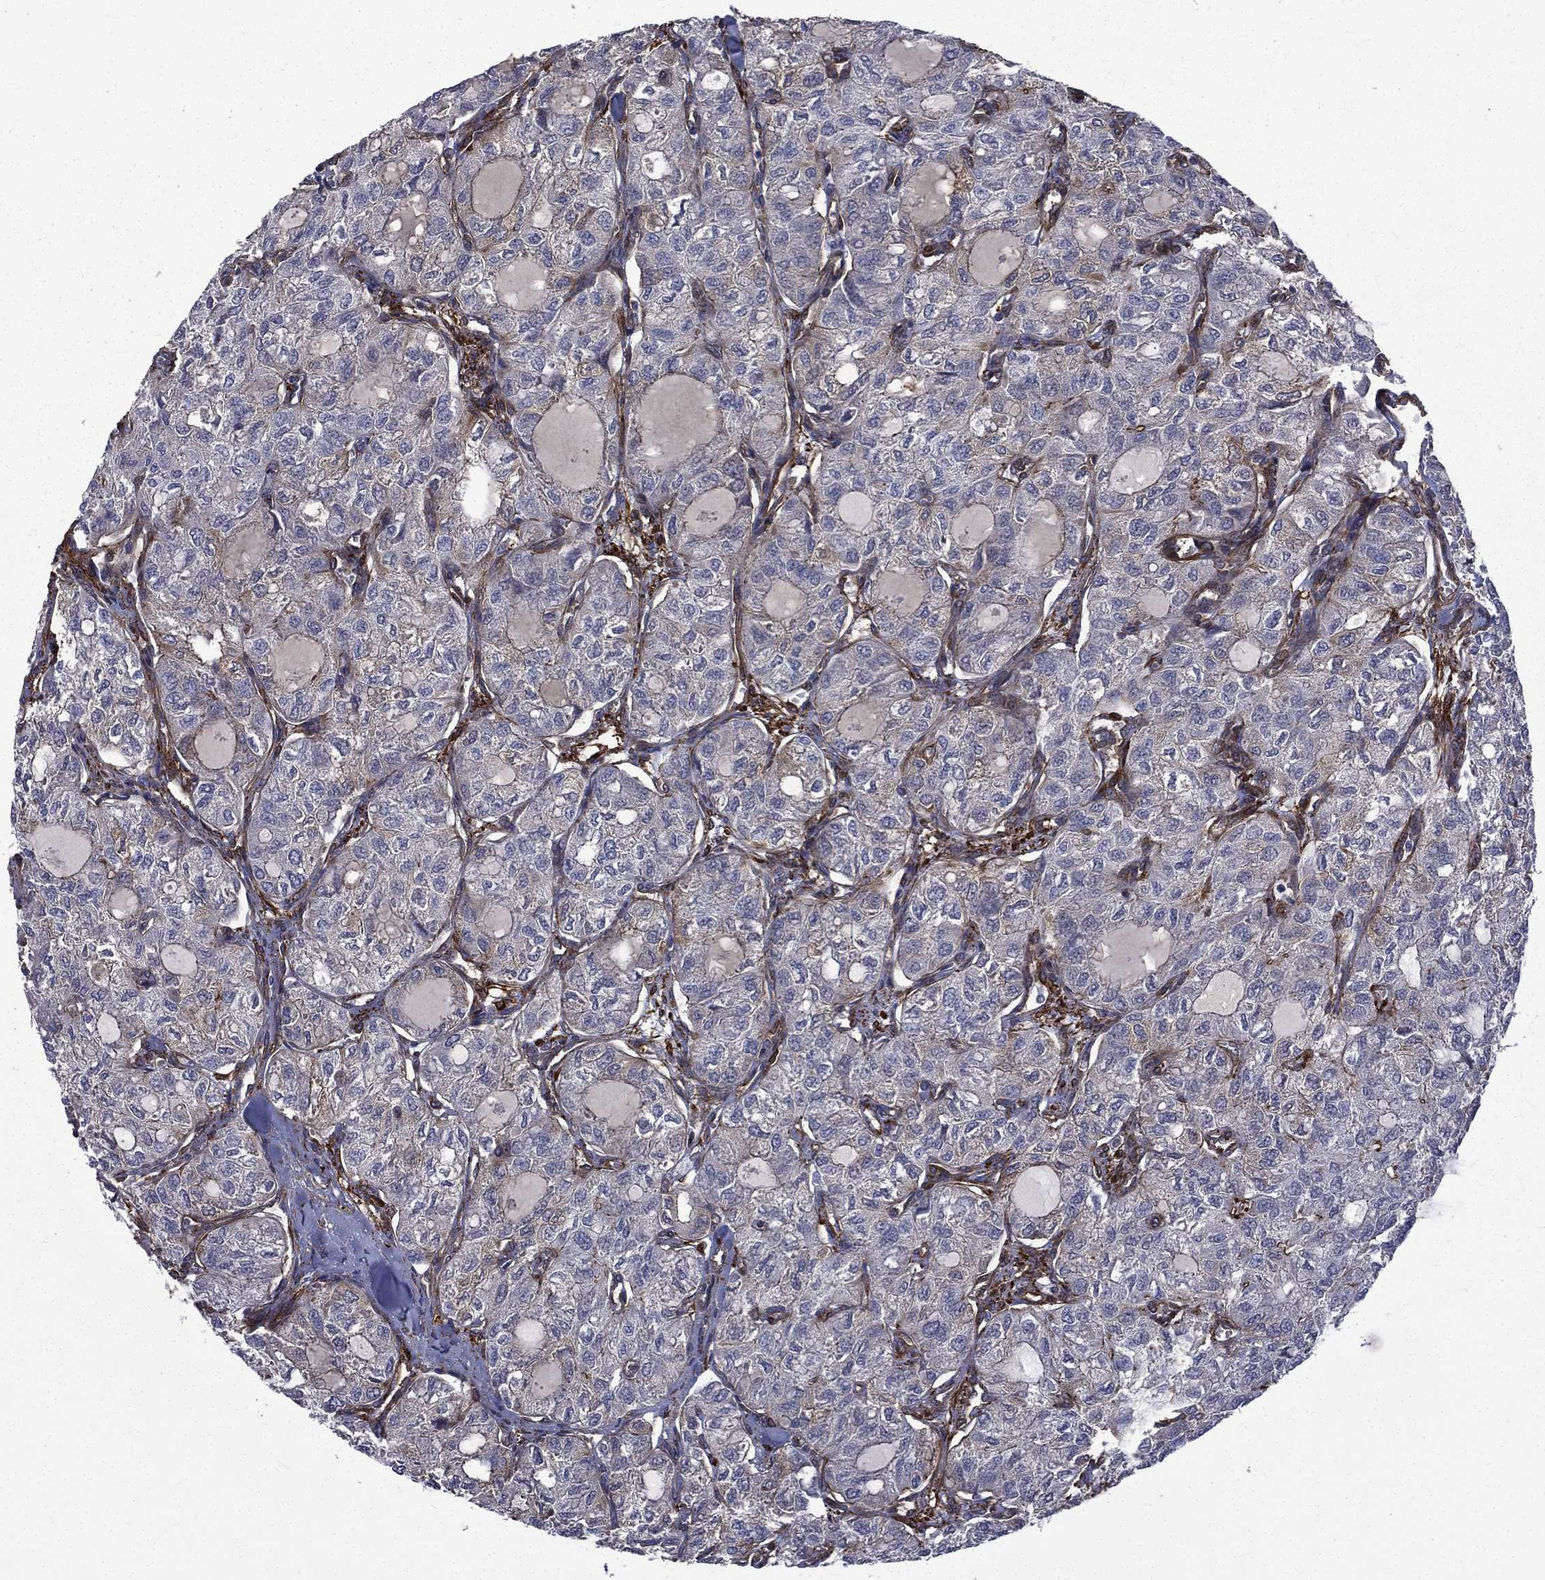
{"staining": {"intensity": "negative", "quantity": "none", "location": "none"}, "tissue": "thyroid cancer", "cell_type": "Tumor cells", "image_type": "cancer", "snomed": [{"axis": "morphology", "description": "Follicular adenoma carcinoma, NOS"}, {"axis": "topography", "description": "Thyroid gland"}], "caption": "Follicular adenoma carcinoma (thyroid) stained for a protein using immunohistochemistry (IHC) displays no positivity tumor cells.", "gene": "PPFIBP1", "patient": {"sex": "male", "age": 75}}